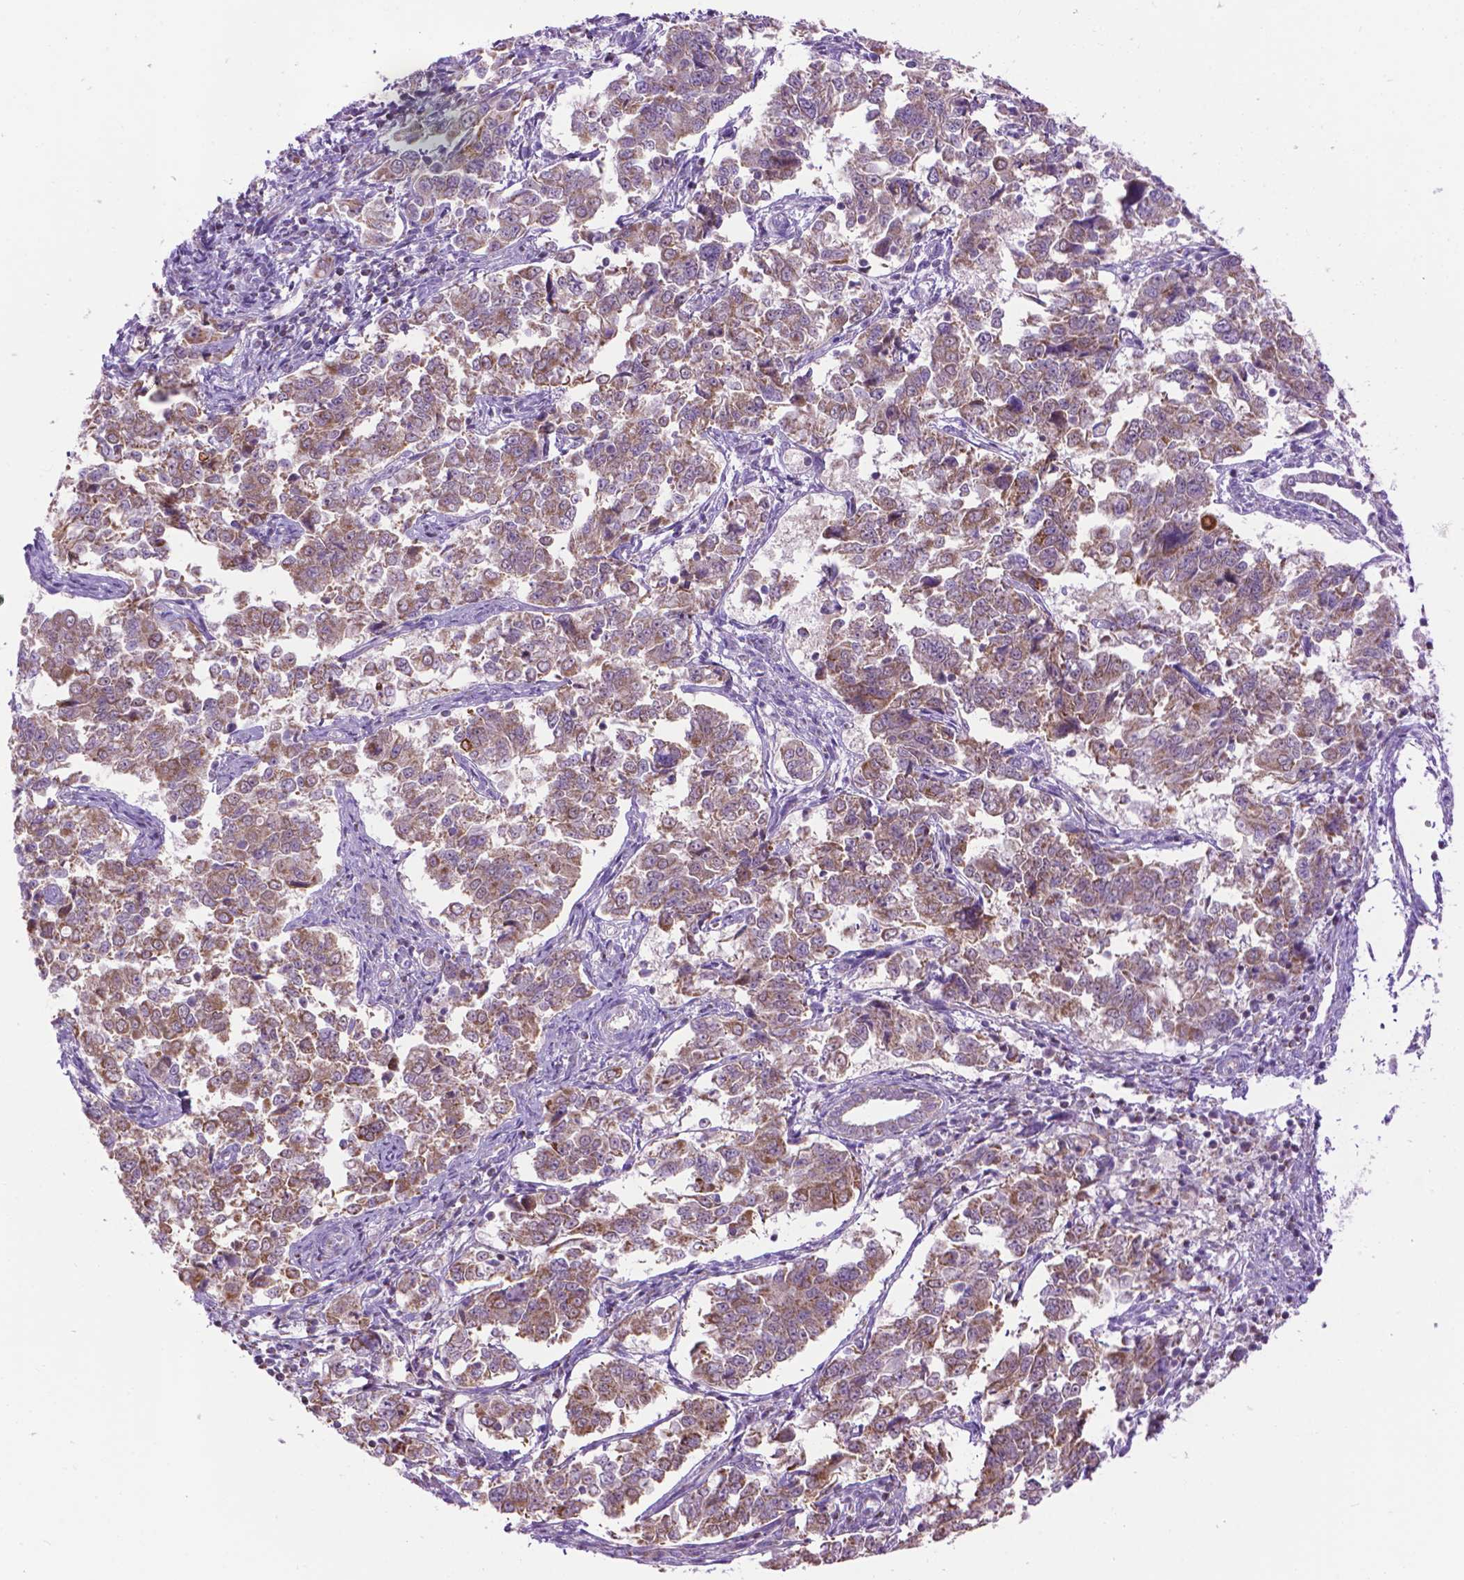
{"staining": {"intensity": "moderate", "quantity": "25%-75%", "location": "cytoplasmic/membranous"}, "tissue": "endometrial cancer", "cell_type": "Tumor cells", "image_type": "cancer", "snomed": [{"axis": "morphology", "description": "Adenocarcinoma, NOS"}, {"axis": "topography", "description": "Endometrium"}], "caption": "Protein analysis of adenocarcinoma (endometrial) tissue exhibits moderate cytoplasmic/membranous staining in approximately 25%-75% of tumor cells. (brown staining indicates protein expression, while blue staining denotes nuclei).", "gene": "PYCR3", "patient": {"sex": "female", "age": 43}}